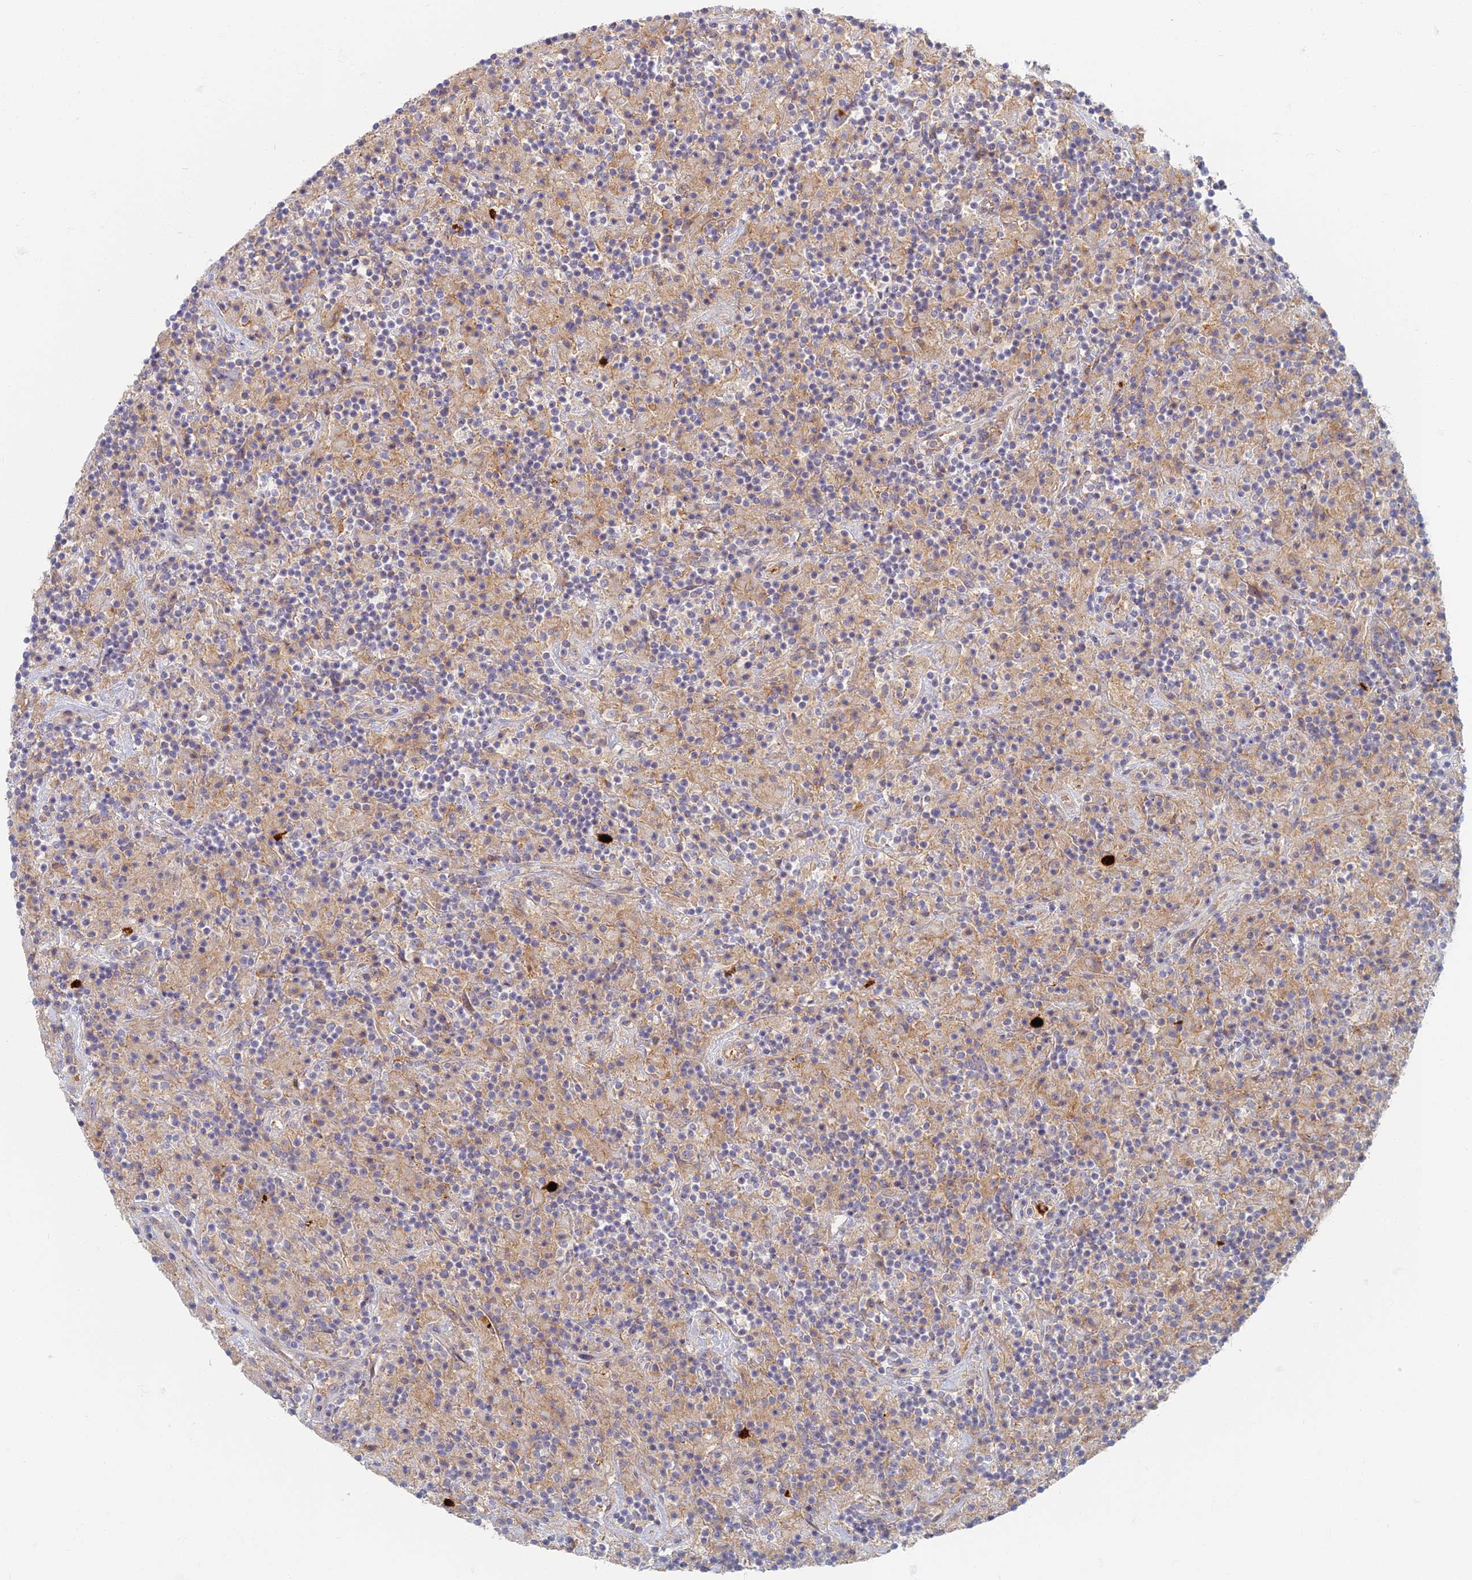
{"staining": {"intensity": "weak", "quantity": "<25%", "location": "cytoplasmic/membranous"}, "tissue": "lymphoma", "cell_type": "Tumor cells", "image_type": "cancer", "snomed": [{"axis": "morphology", "description": "Hodgkin's disease, NOS"}, {"axis": "topography", "description": "Lymph node"}], "caption": "Immunohistochemical staining of Hodgkin's disease demonstrates no significant expression in tumor cells.", "gene": "PROX2", "patient": {"sex": "male", "age": 70}}